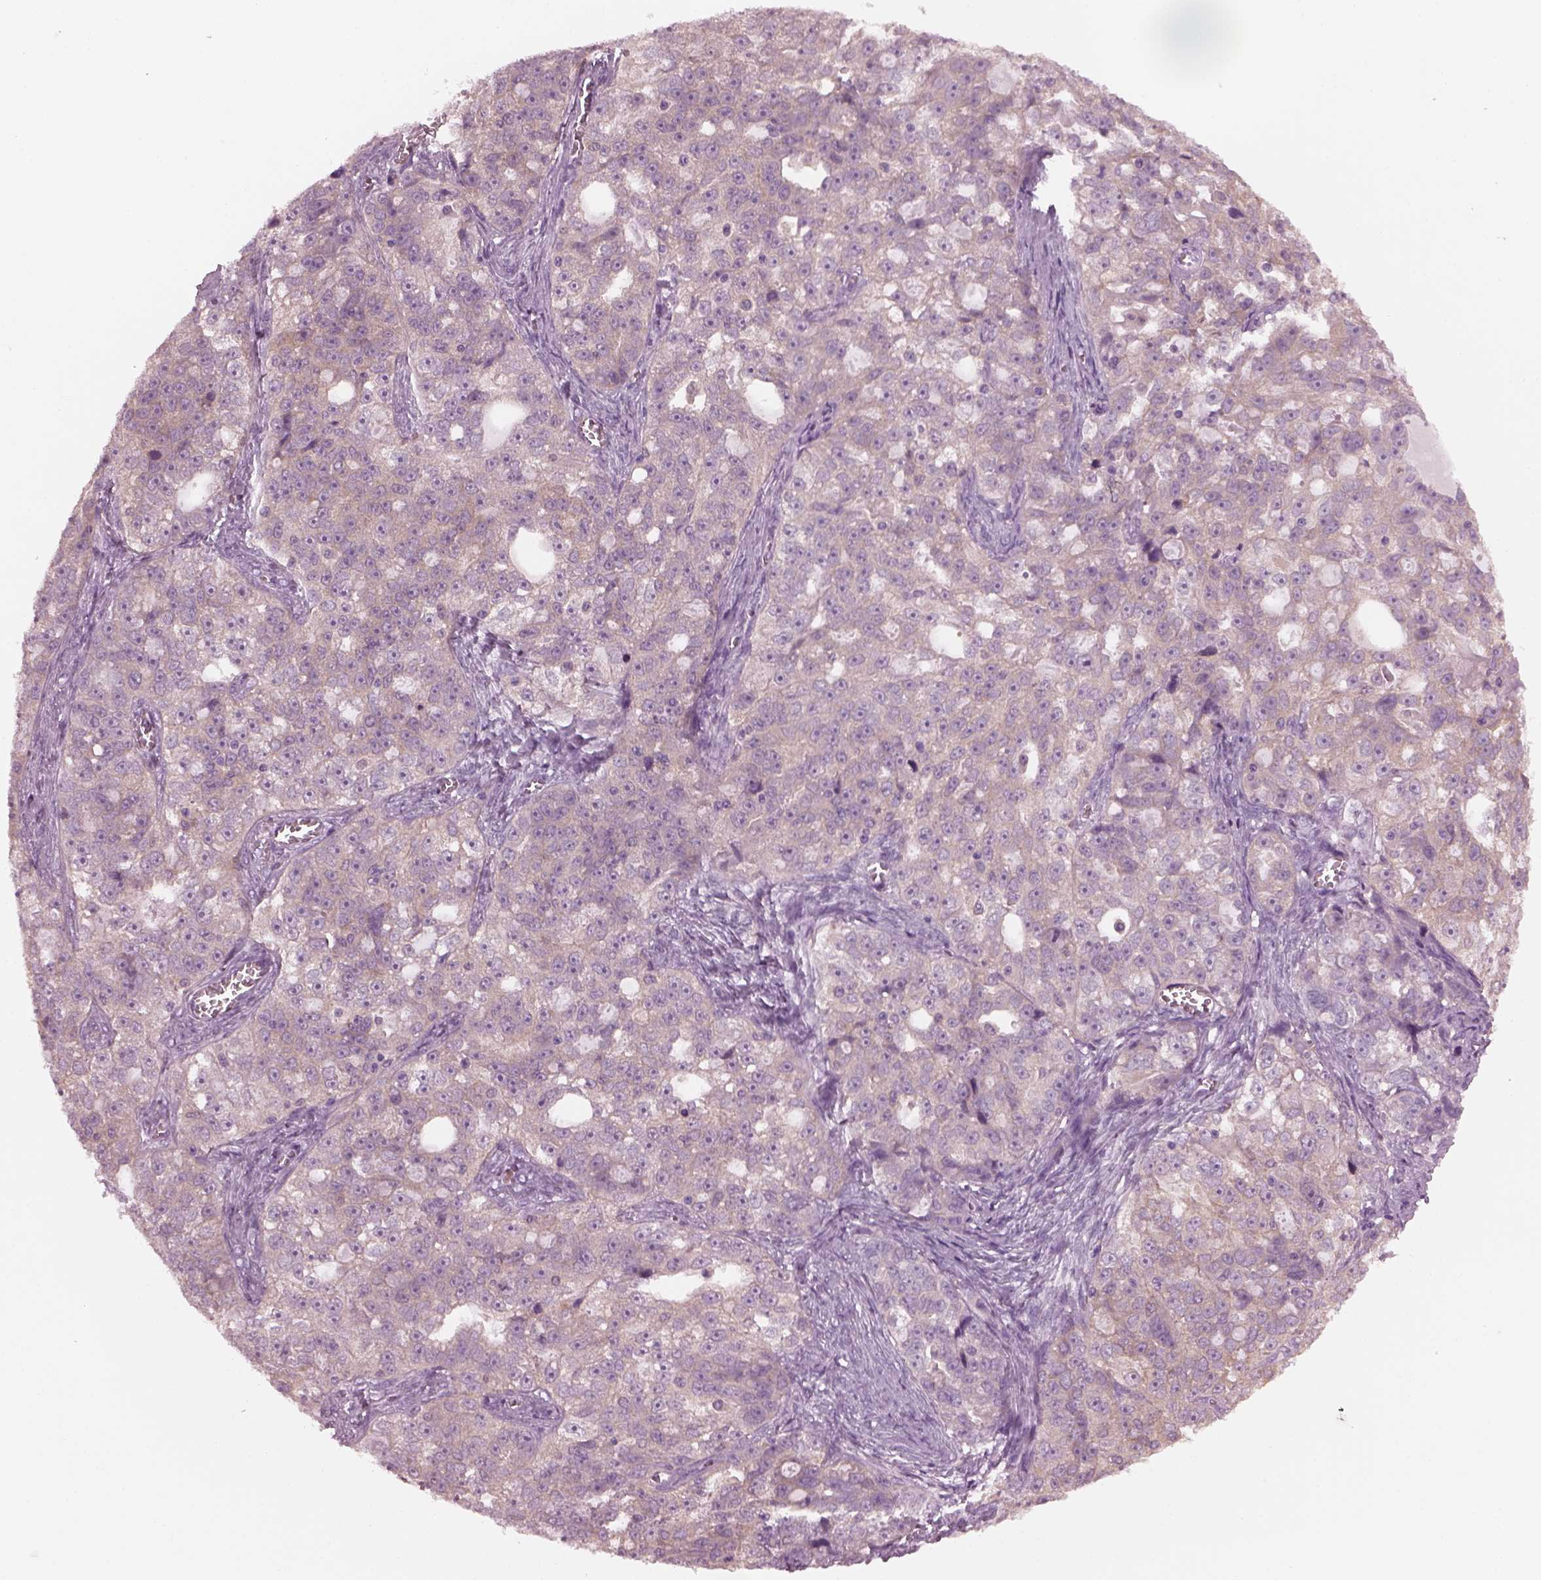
{"staining": {"intensity": "weak", "quantity": "<25%", "location": "cytoplasmic/membranous"}, "tissue": "ovarian cancer", "cell_type": "Tumor cells", "image_type": "cancer", "snomed": [{"axis": "morphology", "description": "Cystadenocarcinoma, serous, NOS"}, {"axis": "topography", "description": "Ovary"}], "caption": "Micrograph shows no significant protein expression in tumor cells of ovarian cancer (serous cystadenocarcinoma). The staining is performed using DAB (3,3'-diaminobenzidine) brown chromogen with nuclei counter-stained in using hematoxylin.", "gene": "SHTN1", "patient": {"sex": "female", "age": 51}}